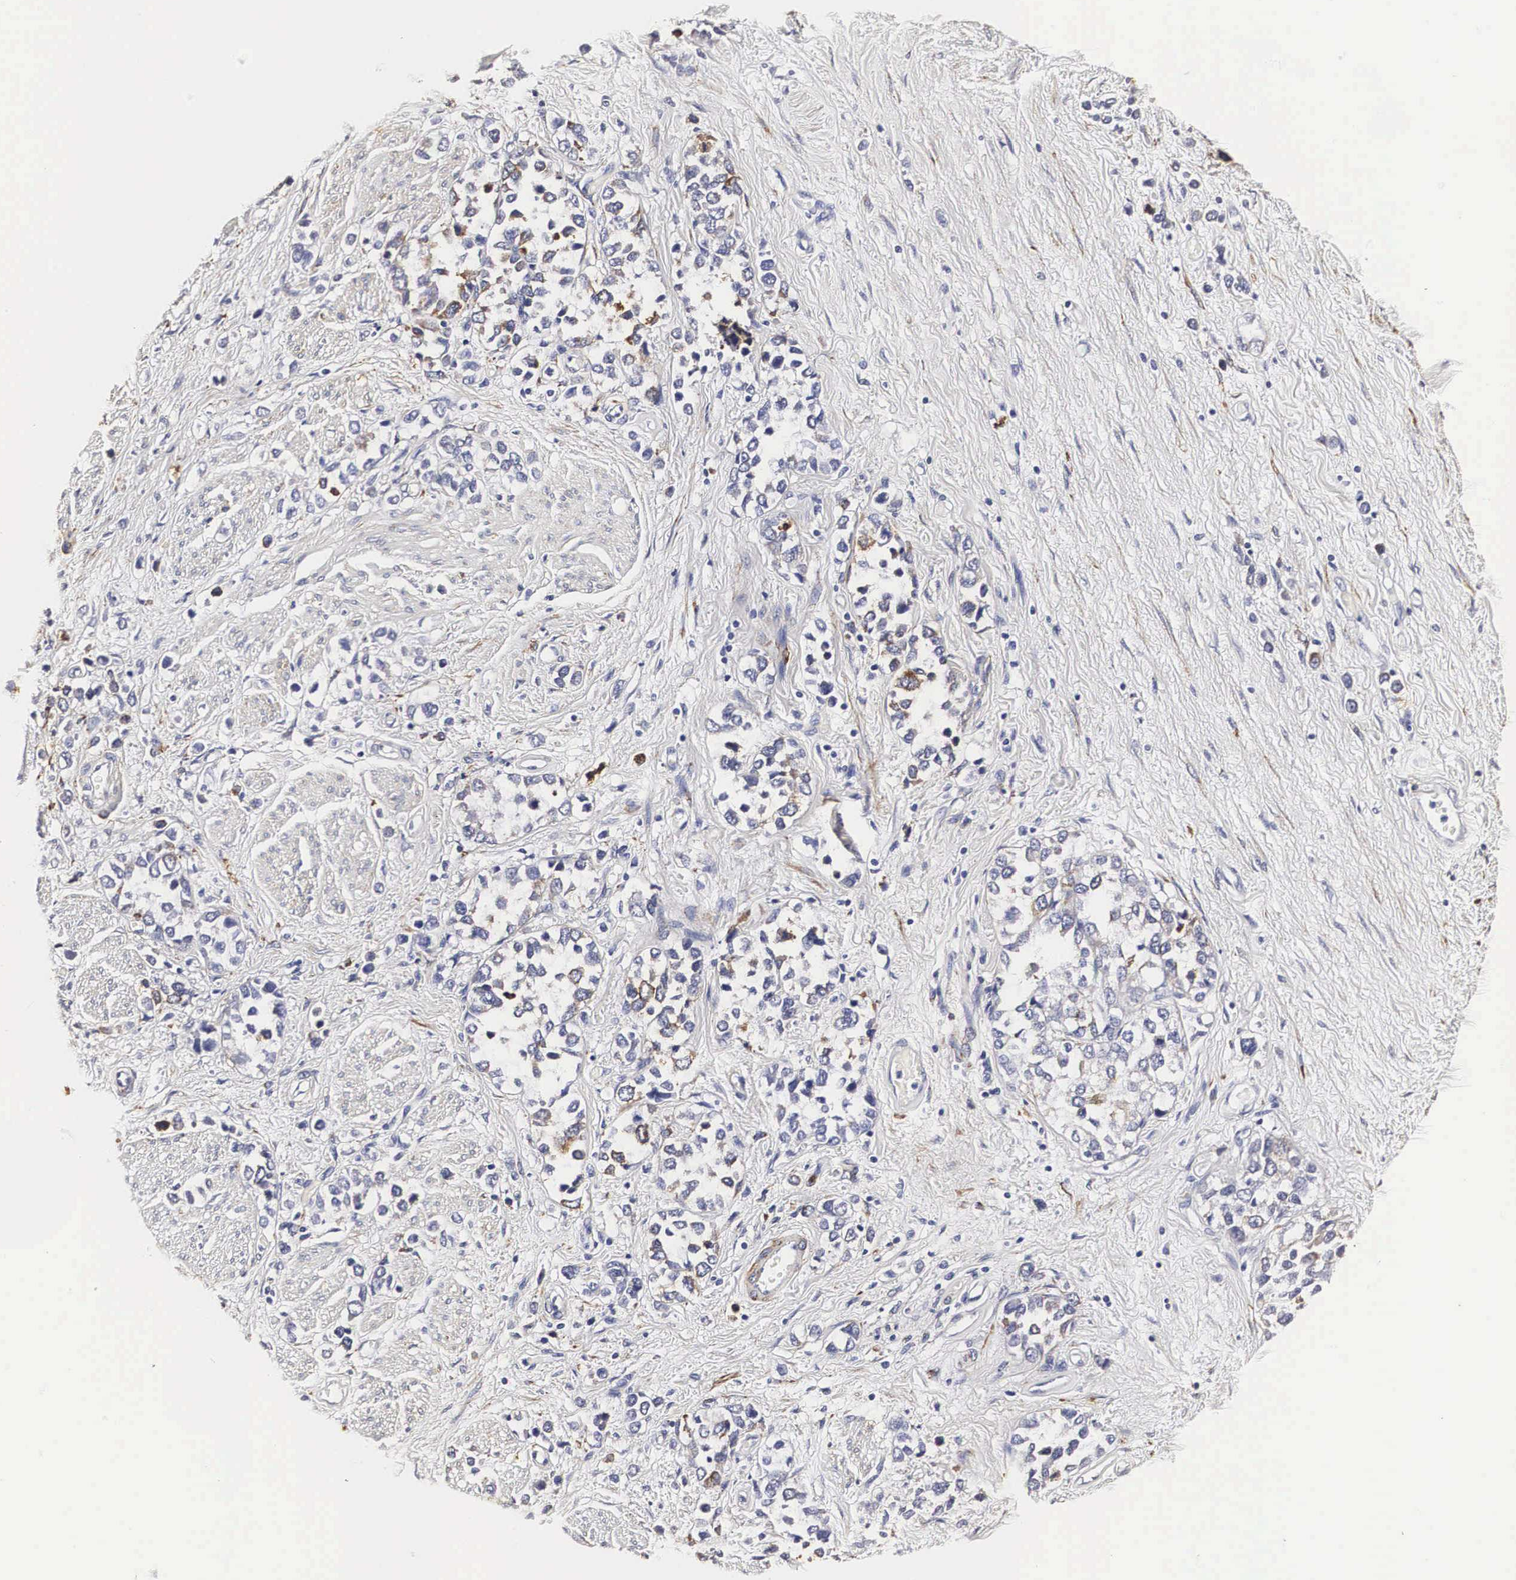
{"staining": {"intensity": "weak", "quantity": "<25%", "location": "cytoplasmic/membranous"}, "tissue": "stomach cancer", "cell_type": "Tumor cells", "image_type": "cancer", "snomed": [{"axis": "morphology", "description": "Adenocarcinoma, NOS"}, {"axis": "topography", "description": "Stomach, upper"}], "caption": "This is an IHC histopathology image of adenocarcinoma (stomach). There is no positivity in tumor cells.", "gene": "CKAP4", "patient": {"sex": "male", "age": 76}}